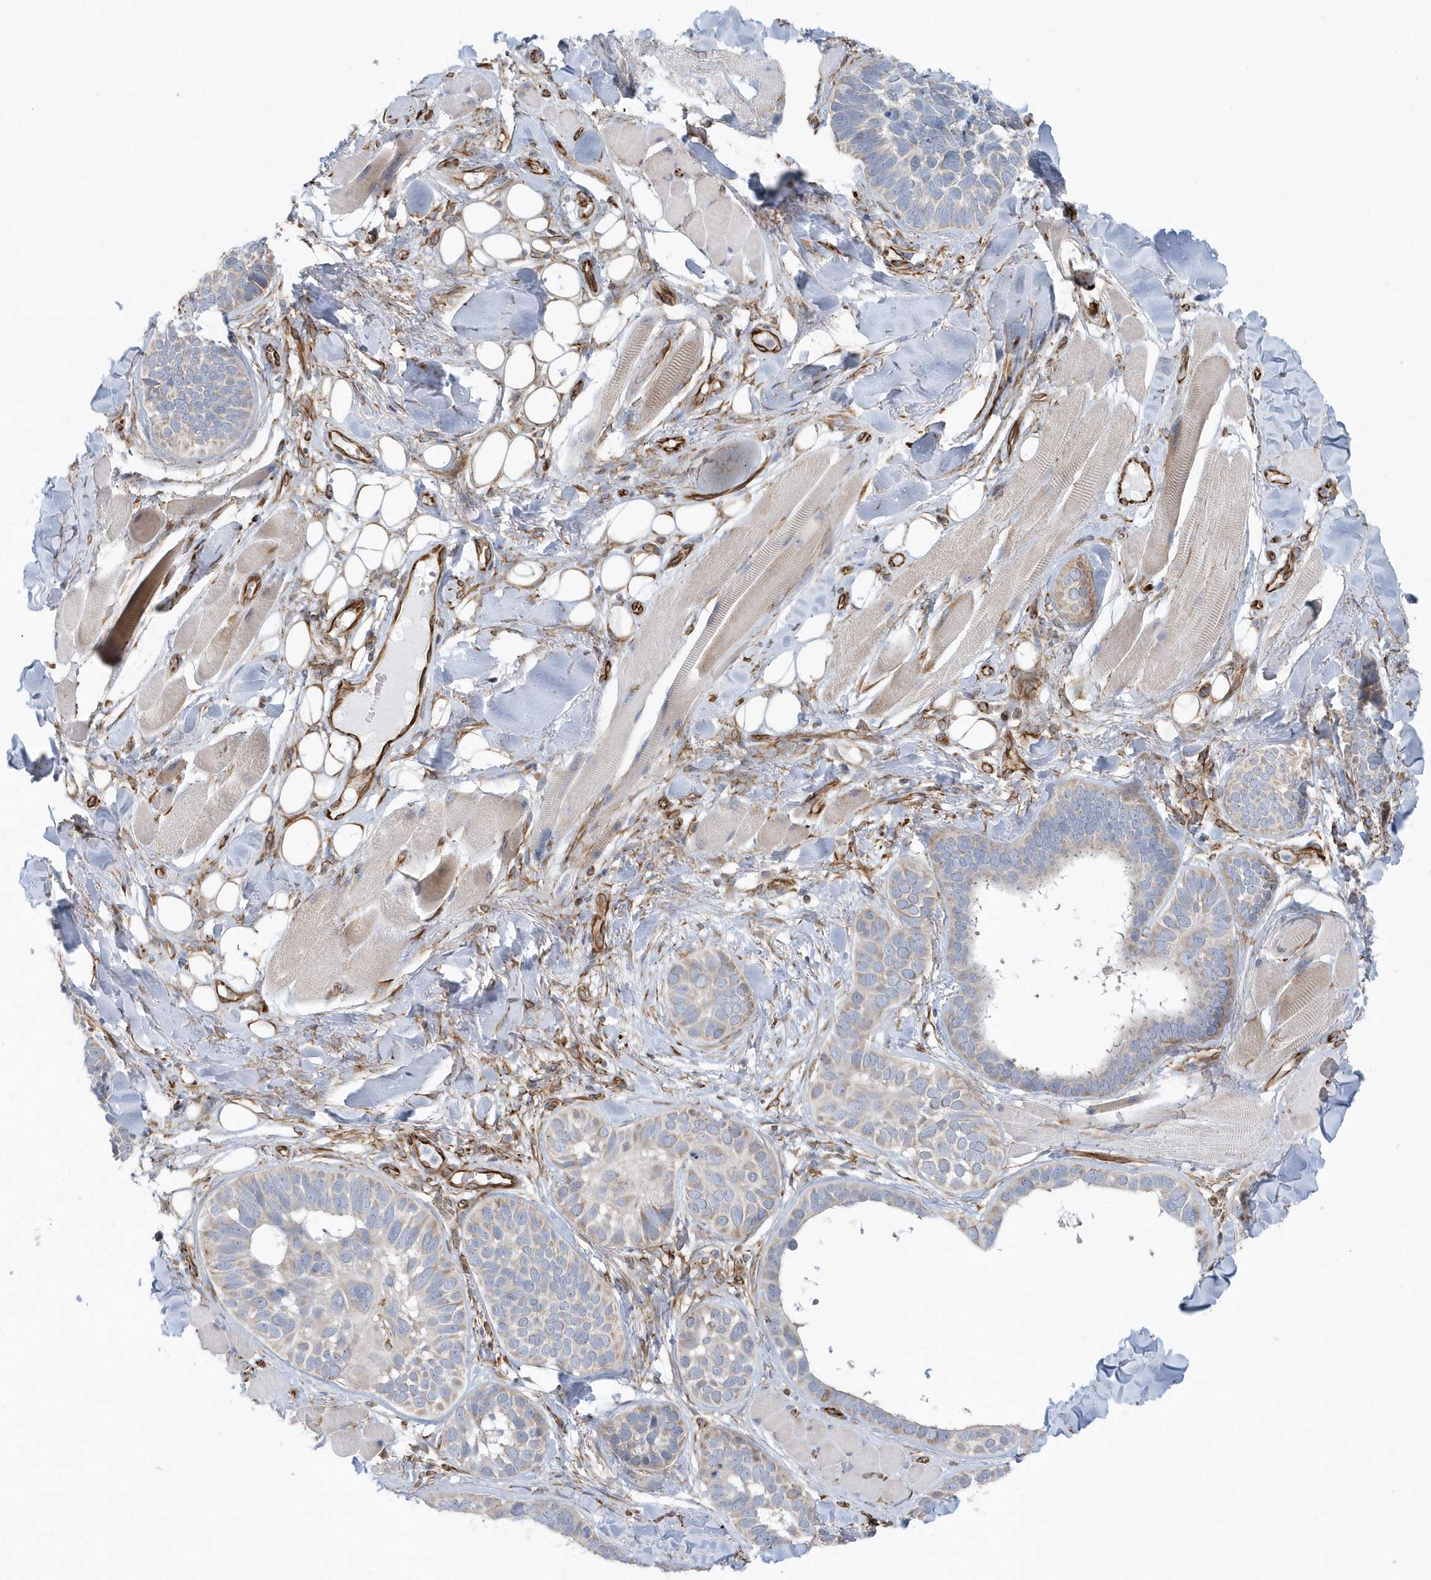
{"staining": {"intensity": "weak", "quantity": "<25%", "location": "cytoplasmic/membranous"}, "tissue": "skin cancer", "cell_type": "Tumor cells", "image_type": "cancer", "snomed": [{"axis": "morphology", "description": "Basal cell carcinoma"}, {"axis": "topography", "description": "Skin"}], "caption": "An immunohistochemistry (IHC) photomicrograph of skin cancer is shown. There is no staining in tumor cells of skin cancer. Nuclei are stained in blue.", "gene": "GPR152", "patient": {"sex": "male", "age": 62}}